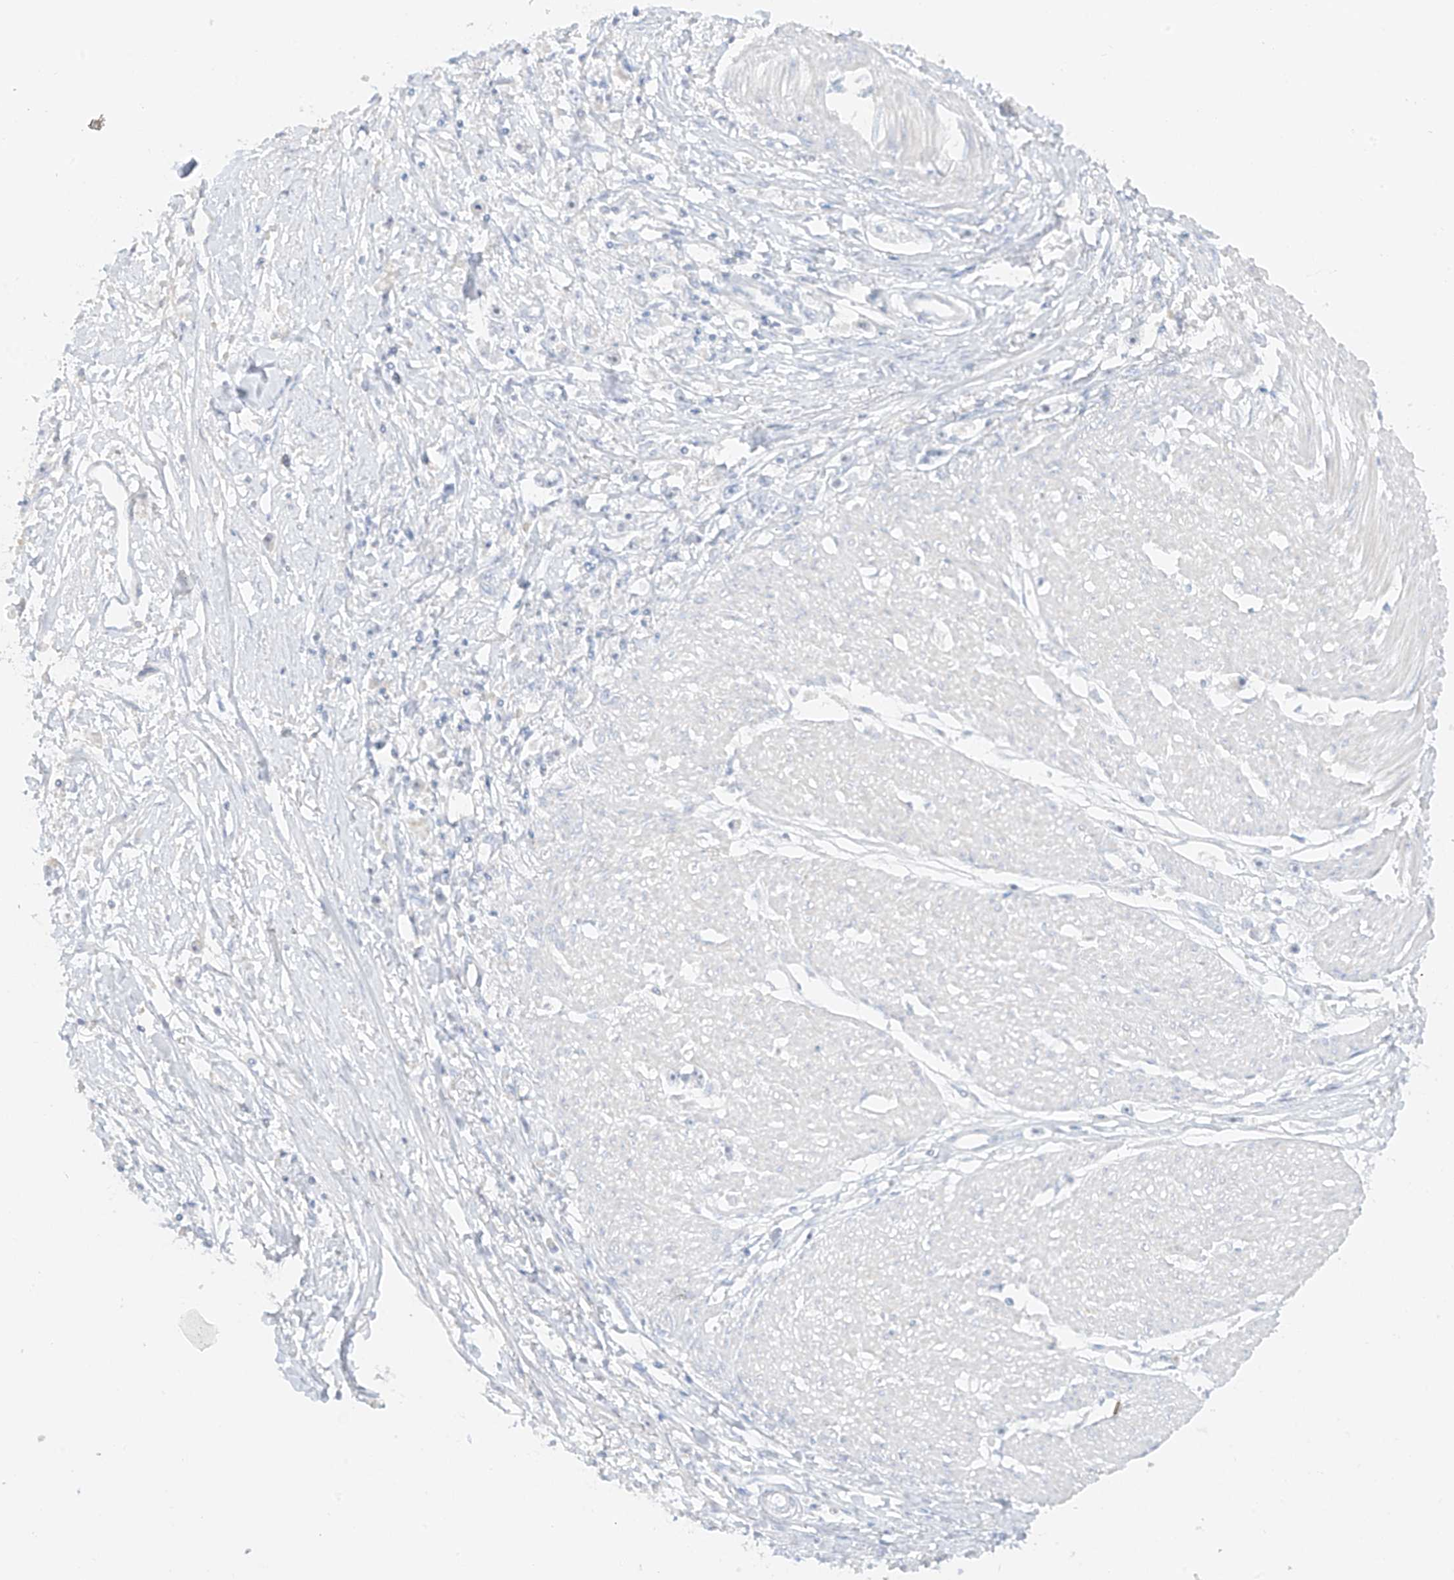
{"staining": {"intensity": "negative", "quantity": "none", "location": "none"}, "tissue": "stomach cancer", "cell_type": "Tumor cells", "image_type": "cancer", "snomed": [{"axis": "morphology", "description": "Adenocarcinoma, NOS"}, {"axis": "topography", "description": "Stomach"}], "caption": "This is an immunohistochemistry image of stomach cancer (adenocarcinoma). There is no staining in tumor cells.", "gene": "ZBTB41", "patient": {"sex": "female", "age": 59}}